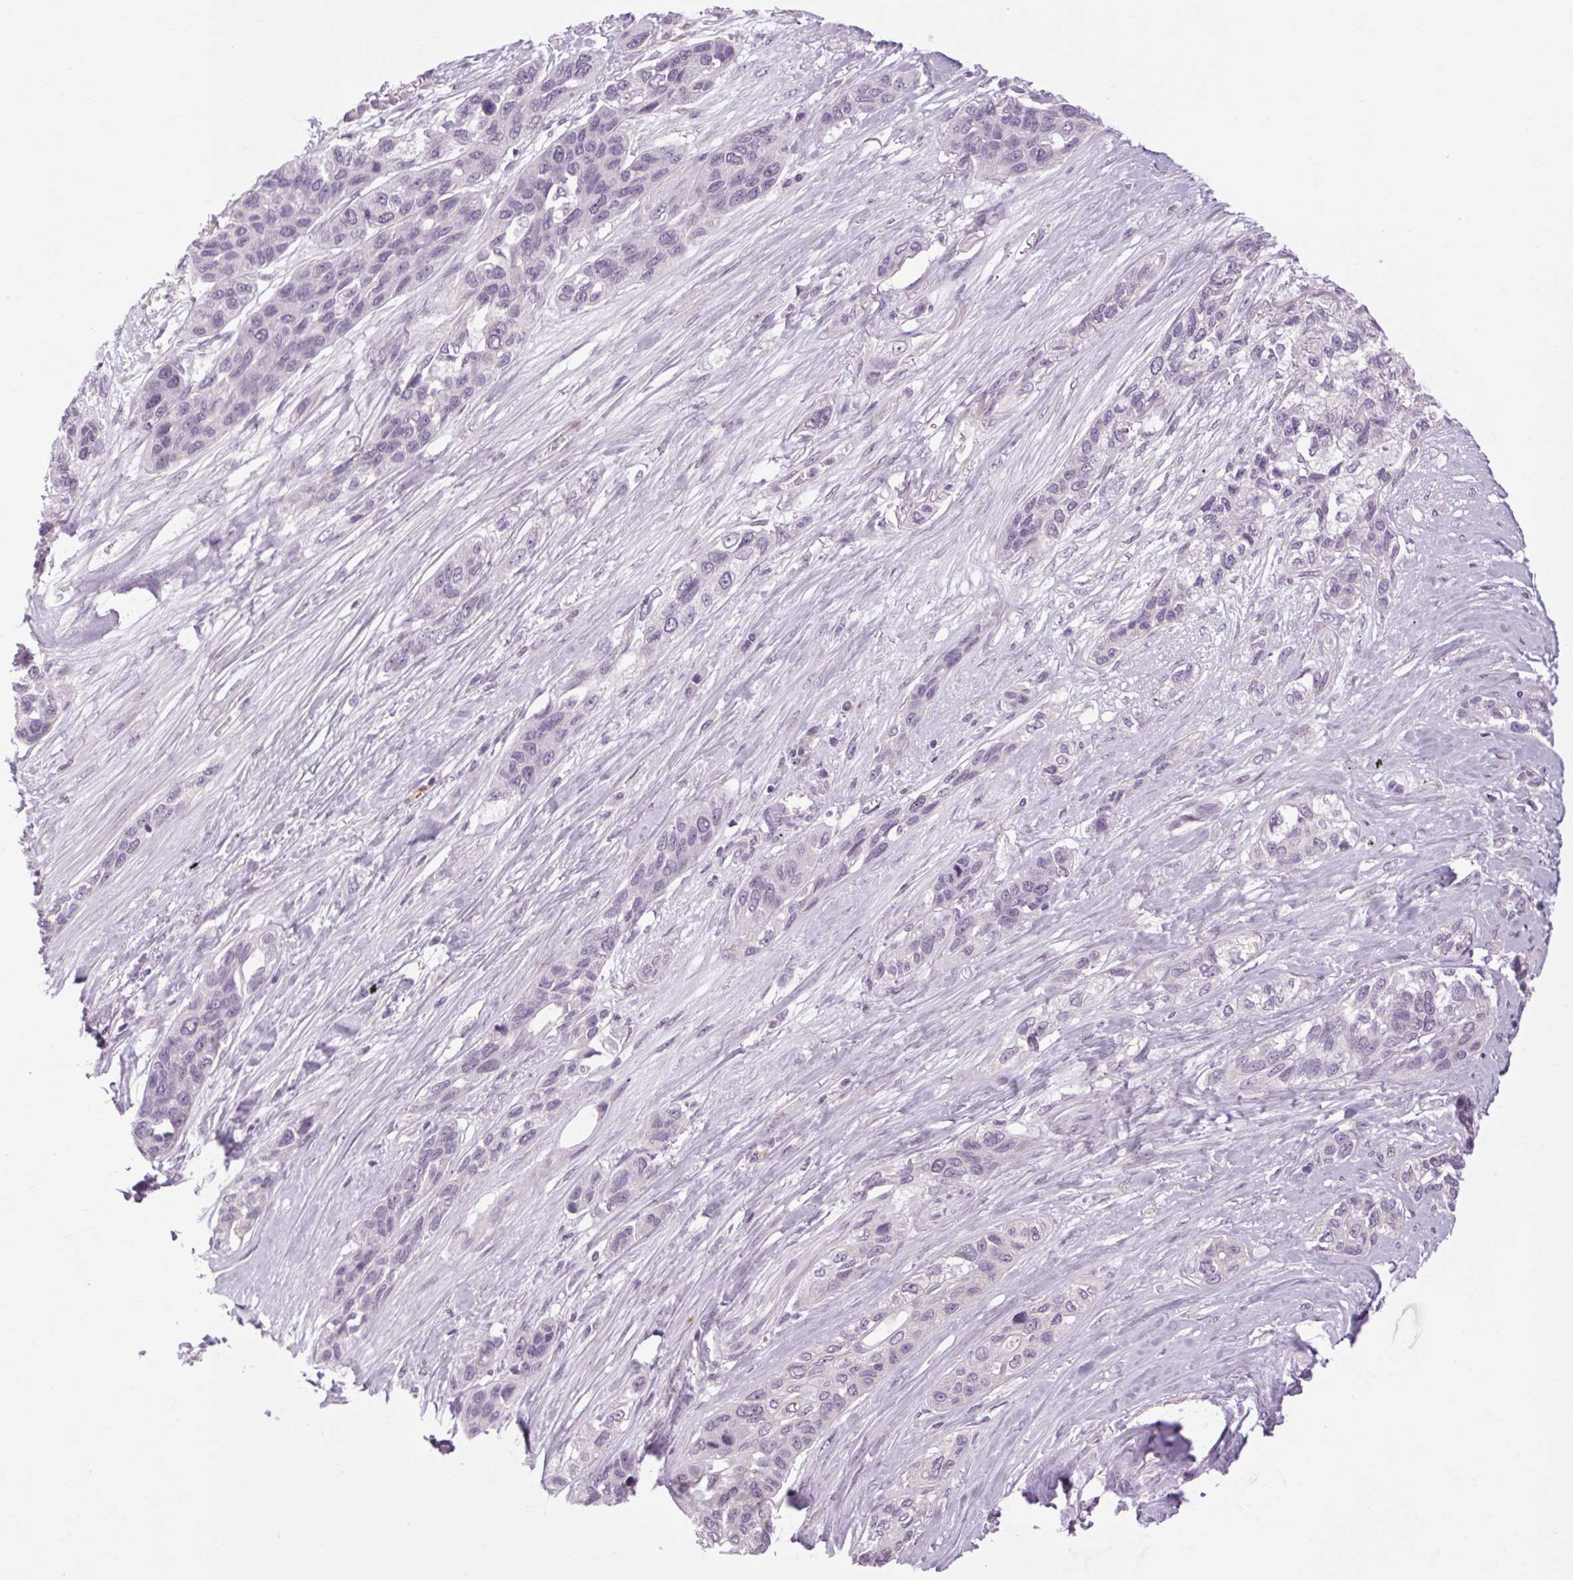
{"staining": {"intensity": "negative", "quantity": "none", "location": "none"}, "tissue": "lung cancer", "cell_type": "Tumor cells", "image_type": "cancer", "snomed": [{"axis": "morphology", "description": "Squamous cell carcinoma, NOS"}, {"axis": "topography", "description": "Lung"}], "caption": "A photomicrograph of lung cancer stained for a protein exhibits no brown staining in tumor cells. The staining was performed using DAB to visualize the protein expression in brown, while the nuclei were stained in blue with hematoxylin (Magnification: 20x).", "gene": "KLHL40", "patient": {"sex": "female", "age": 70}}